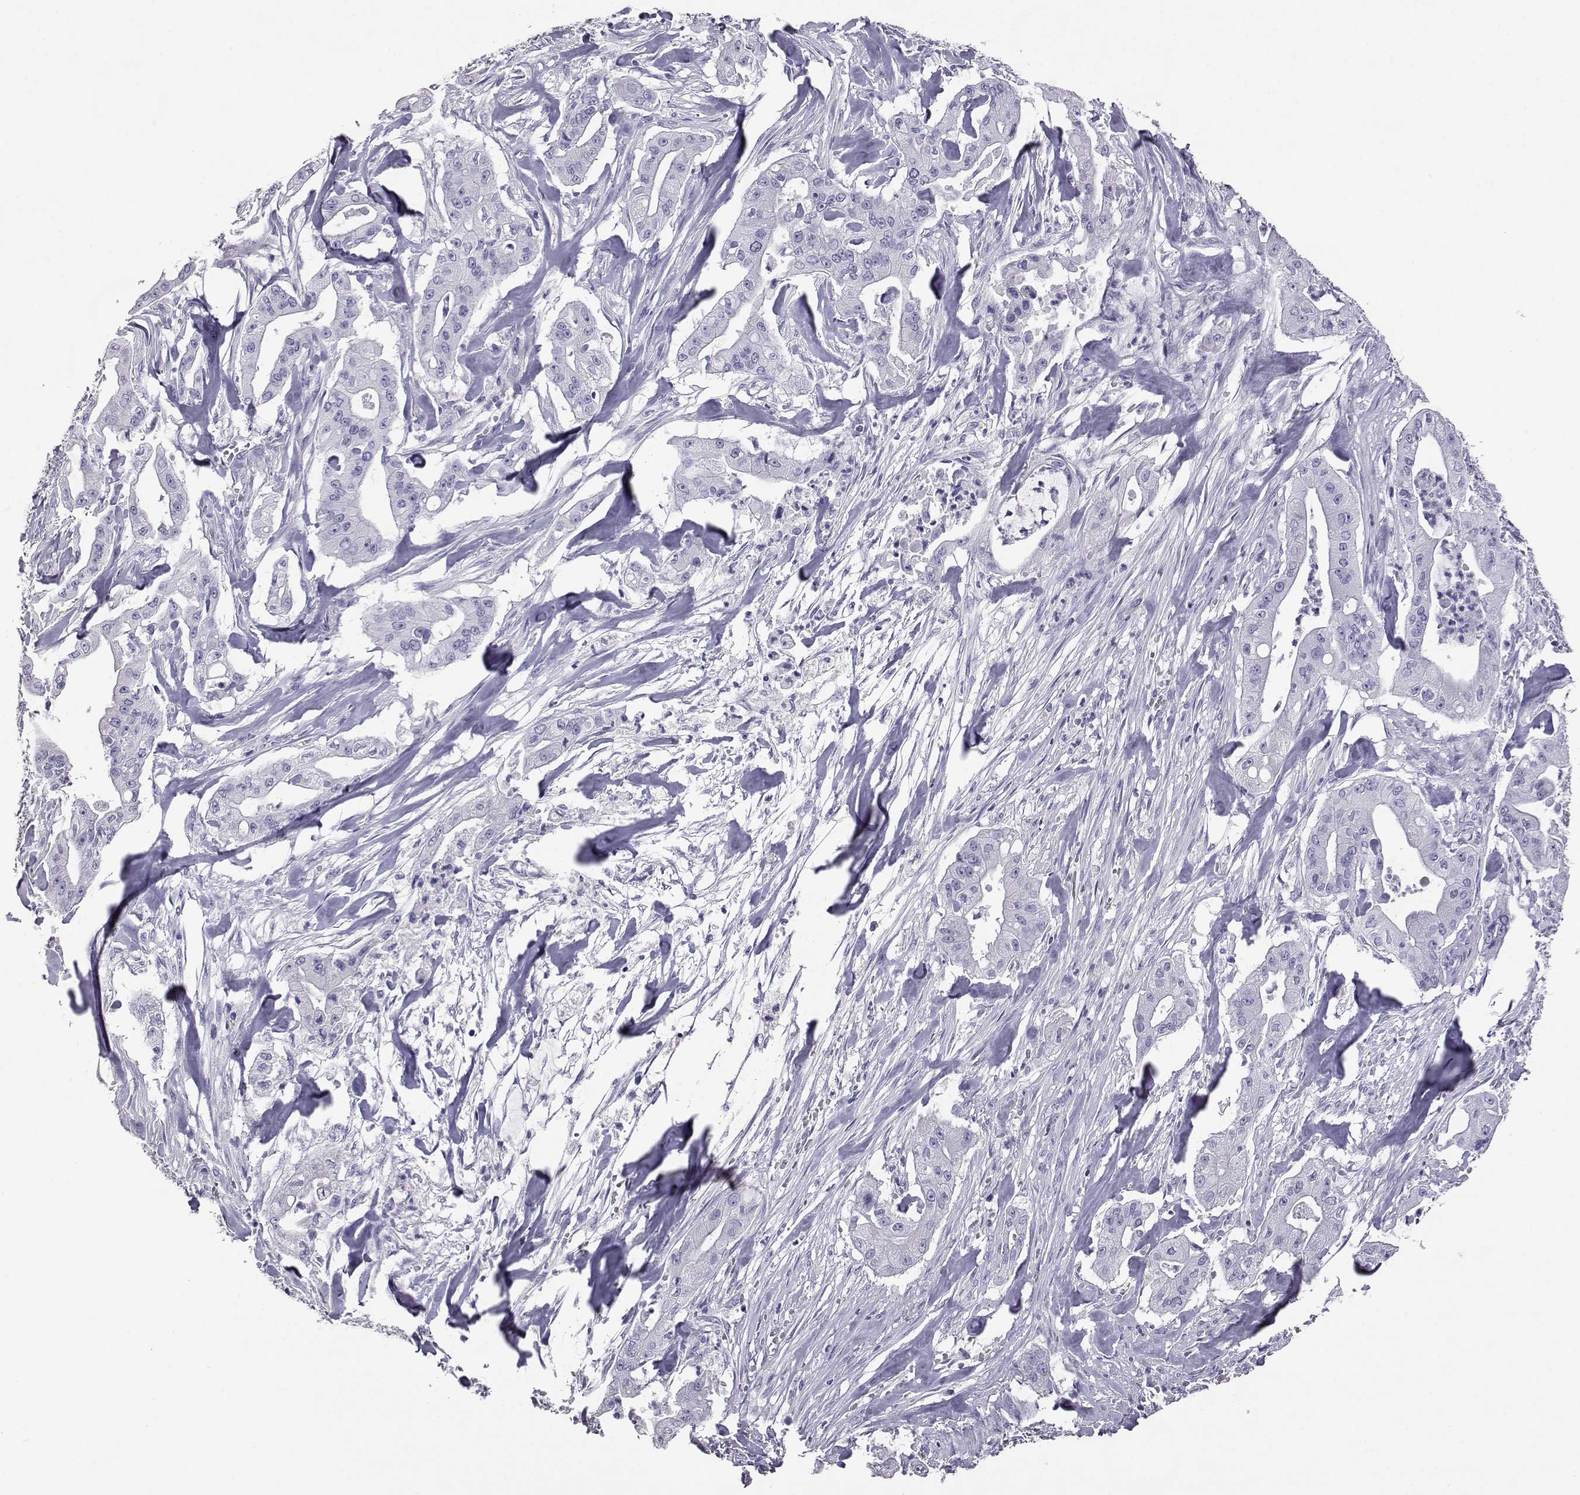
{"staining": {"intensity": "negative", "quantity": "none", "location": "none"}, "tissue": "pancreatic cancer", "cell_type": "Tumor cells", "image_type": "cancer", "snomed": [{"axis": "morphology", "description": "Normal tissue, NOS"}, {"axis": "morphology", "description": "Inflammation, NOS"}, {"axis": "morphology", "description": "Adenocarcinoma, NOS"}, {"axis": "topography", "description": "Pancreas"}], "caption": "An immunohistochemistry photomicrograph of pancreatic cancer is shown. There is no staining in tumor cells of pancreatic cancer.", "gene": "AKR1B1", "patient": {"sex": "male", "age": 57}}